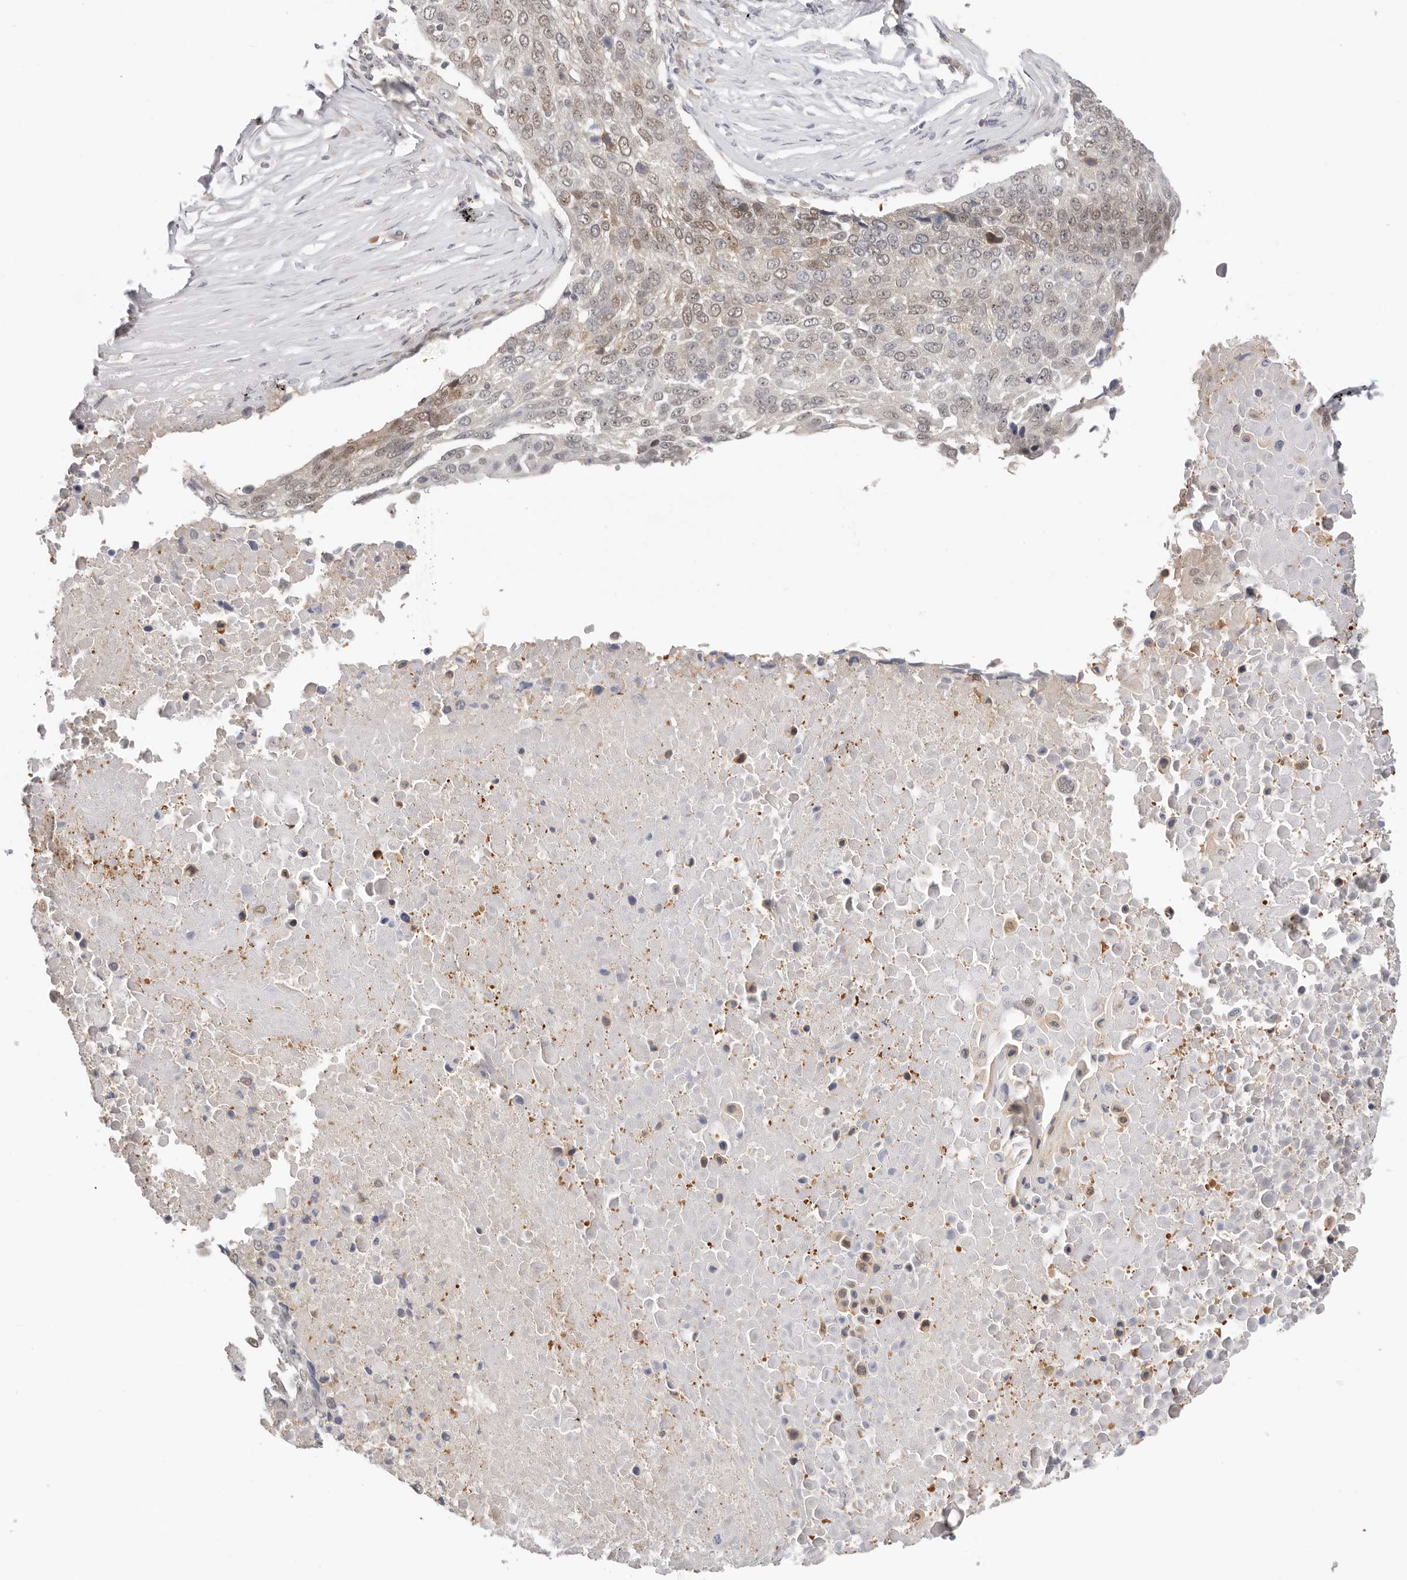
{"staining": {"intensity": "weak", "quantity": "25%-75%", "location": "nuclear"}, "tissue": "lung cancer", "cell_type": "Tumor cells", "image_type": "cancer", "snomed": [{"axis": "morphology", "description": "Squamous cell carcinoma, NOS"}, {"axis": "topography", "description": "Lung"}], "caption": "Immunohistochemical staining of human squamous cell carcinoma (lung) exhibits low levels of weak nuclear expression in approximately 25%-75% of tumor cells. Immunohistochemistry (ihc) stains the protein of interest in brown and the nuclei are stained blue.", "gene": "LARP7", "patient": {"sex": "male", "age": 66}}